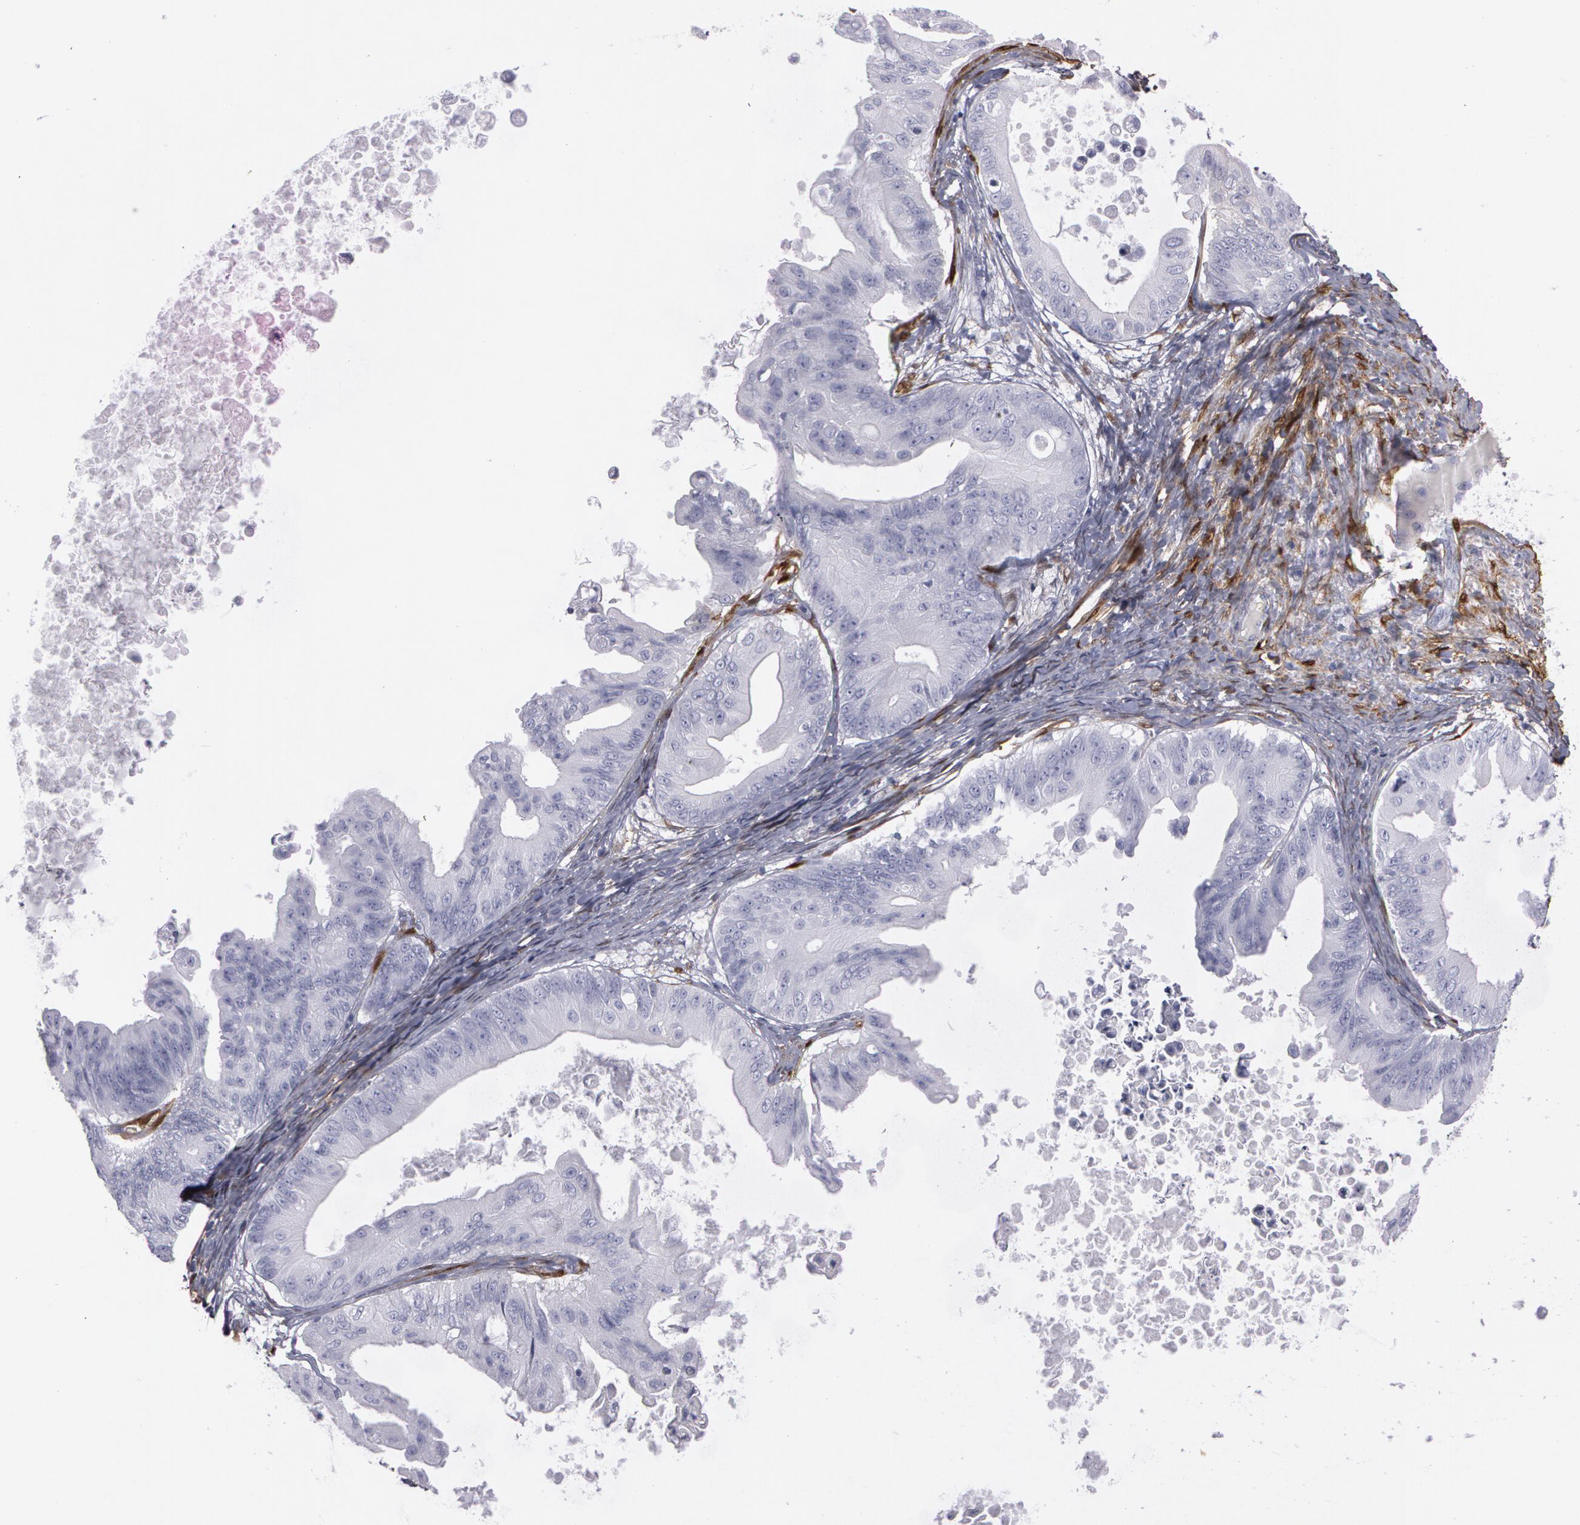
{"staining": {"intensity": "negative", "quantity": "none", "location": "none"}, "tissue": "ovarian cancer", "cell_type": "Tumor cells", "image_type": "cancer", "snomed": [{"axis": "morphology", "description": "Cystadenocarcinoma, mucinous, NOS"}, {"axis": "topography", "description": "Ovary"}], "caption": "A high-resolution histopathology image shows IHC staining of ovarian cancer, which displays no significant positivity in tumor cells.", "gene": "TAGLN", "patient": {"sex": "female", "age": 37}}